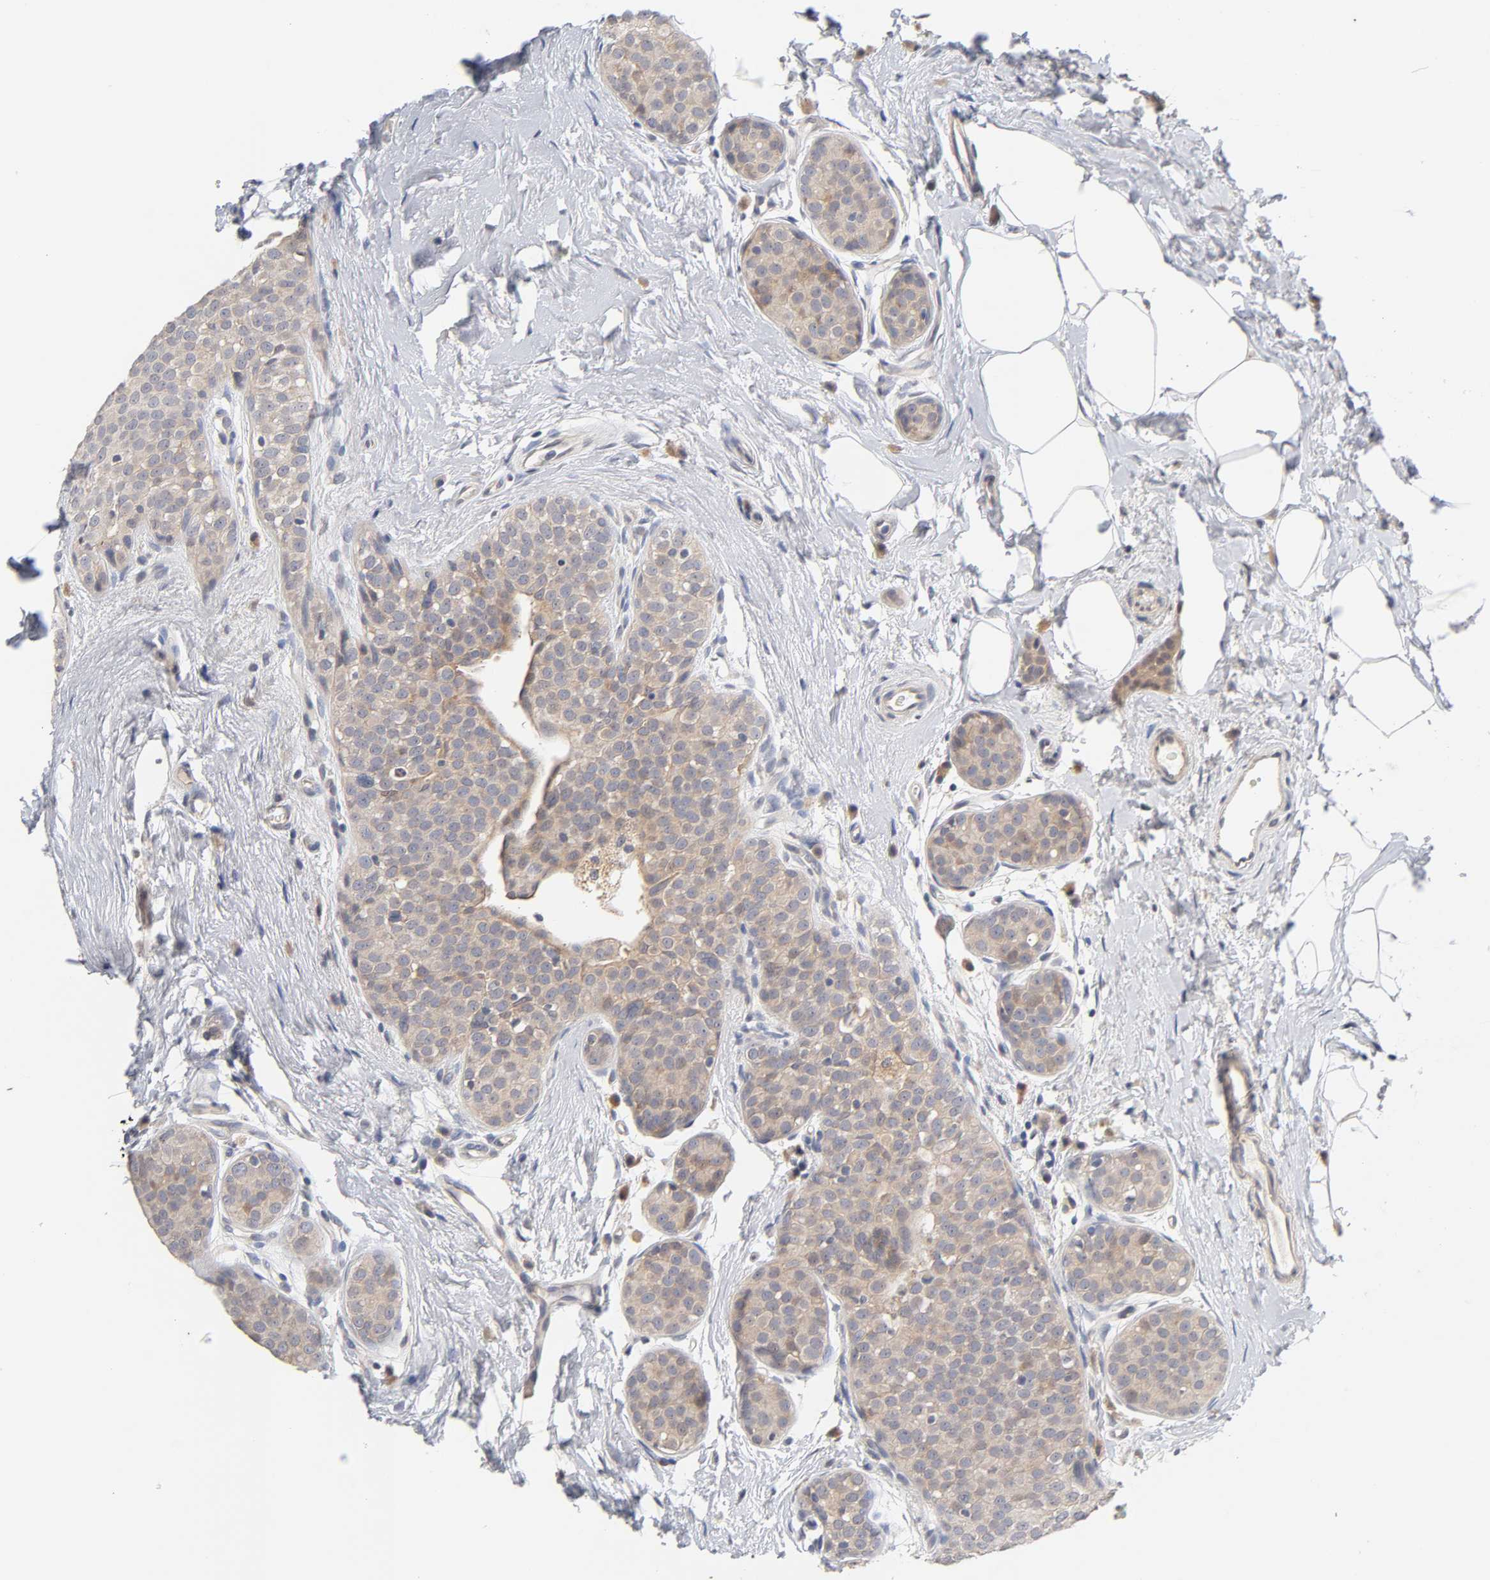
{"staining": {"intensity": "weak", "quantity": ">75%", "location": "cytoplasmic/membranous"}, "tissue": "breast cancer", "cell_type": "Tumor cells", "image_type": "cancer", "snomed": [{"axis": "morphology", "description": "Lobular carcinoma, in situ"}, {"axis": "morphology", "description": "Lobular carcinoma"}, {"axis": "topography", "description": "Breast"}], "caption": "A photomicrograph showing weak cytoplasmic/membranous expression in about >75% of tumor cells in breast cancer (lobular carcinoma in situ), as visualized by brown immunohistochemical staining.", "gene": "CXADR", "patient": {"sex": "female", "age": 41}}